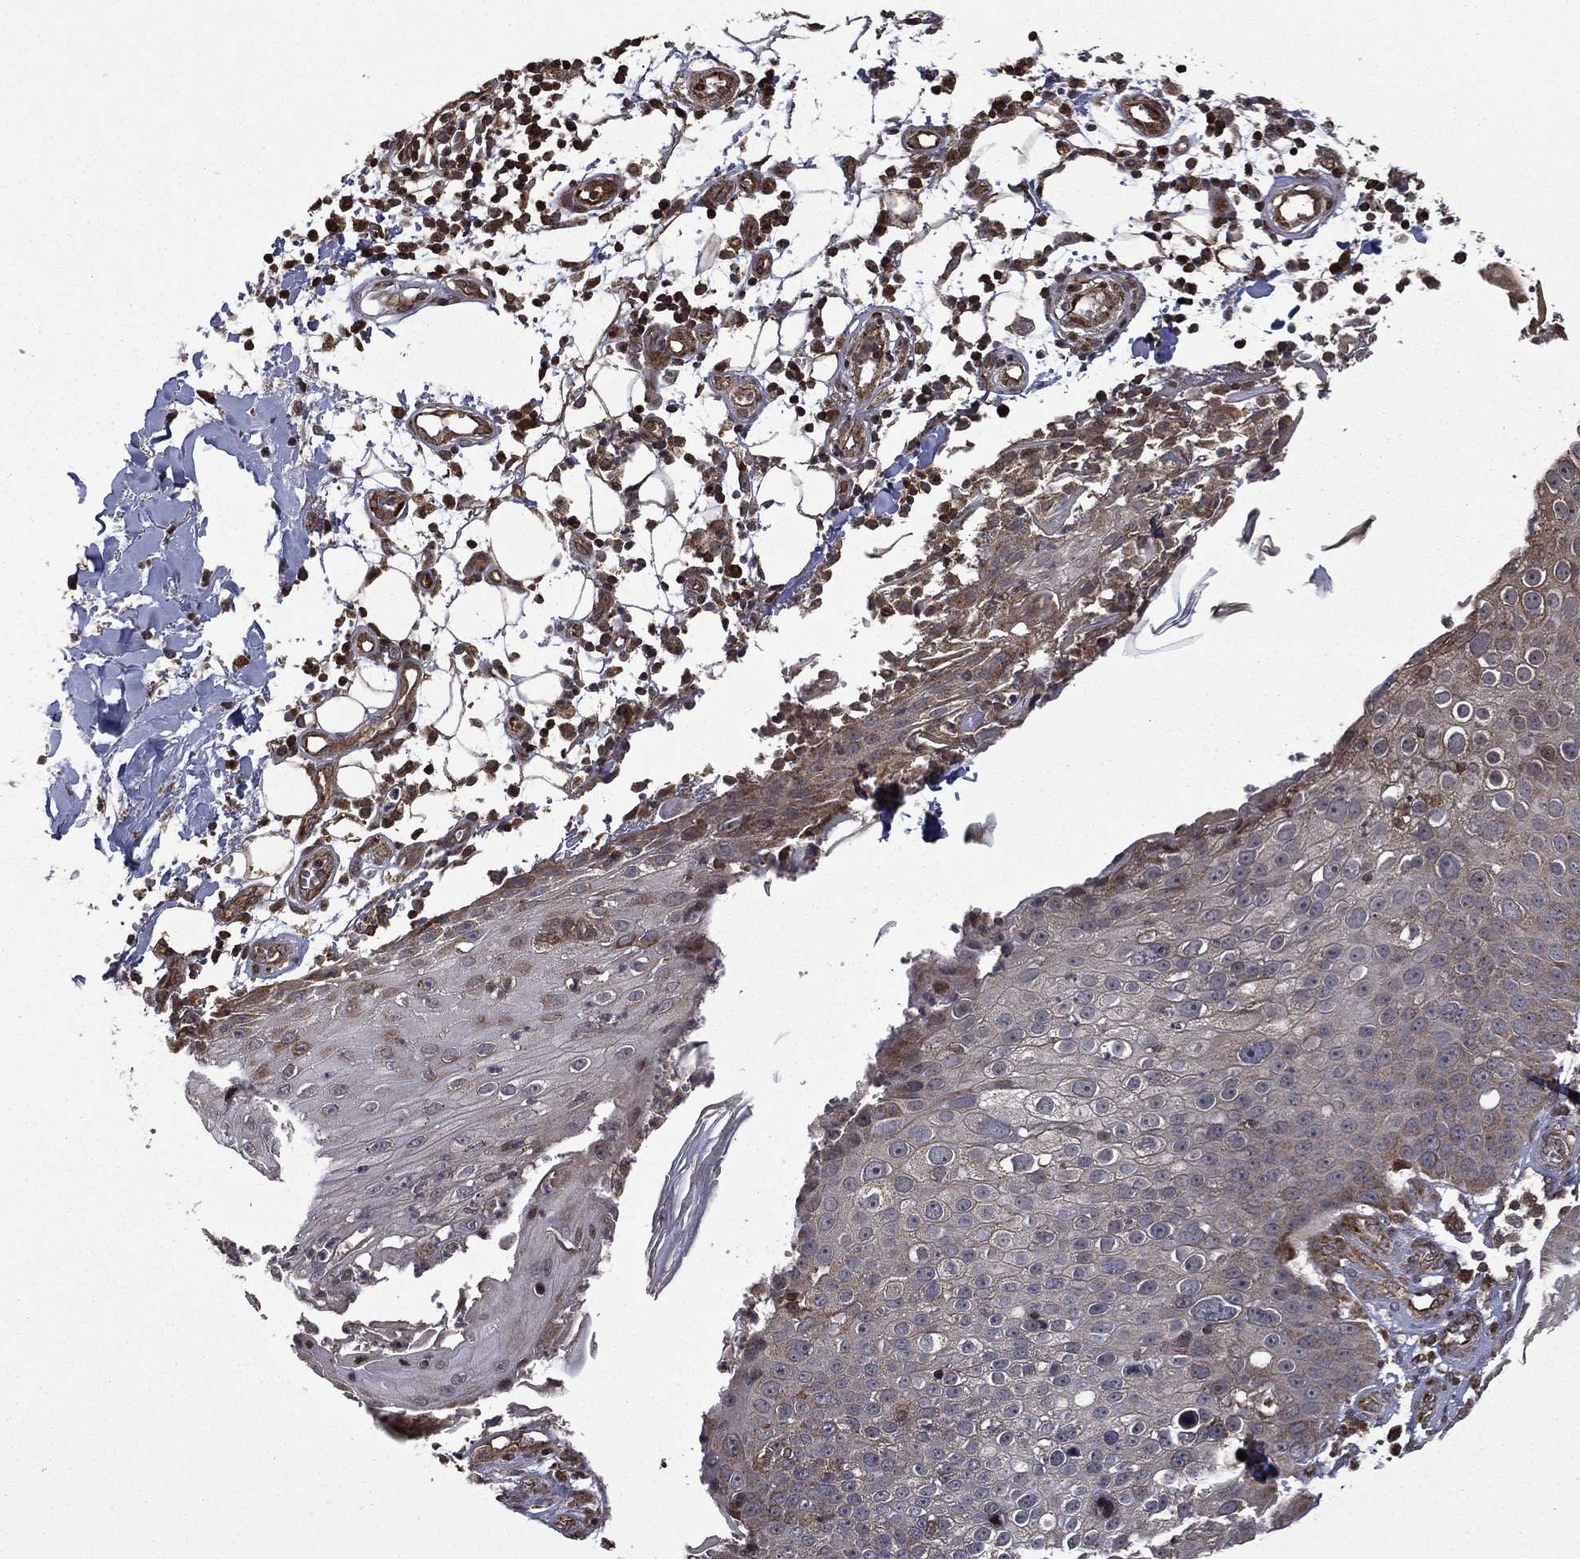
{"staining": {"intensity": "negative", "quantity": "none", "location": "none"}, "tissue": "skin cancer", "cell_type": "Tumor cells", "image_type": "cancer", "snomed": [{"axis": "morphology", "description": "Squamous cell carcinoma, NOS"}, {"axis": "topography", "description": "Skin"}], "caption": "Immunohistochemistry (IHC) of skin cancer (squamous cell carcinoma) exhibits no expression in tumor cells. The staining was performed using DAB (3,3'-diaminobenzidine) to visualize the protein expression in brown, while the nuclei were stained in blue with hematoxylin (Magnification: 20x).", "gene": "GIMAP6", "patient": {"sex": "male", "age": 71}}